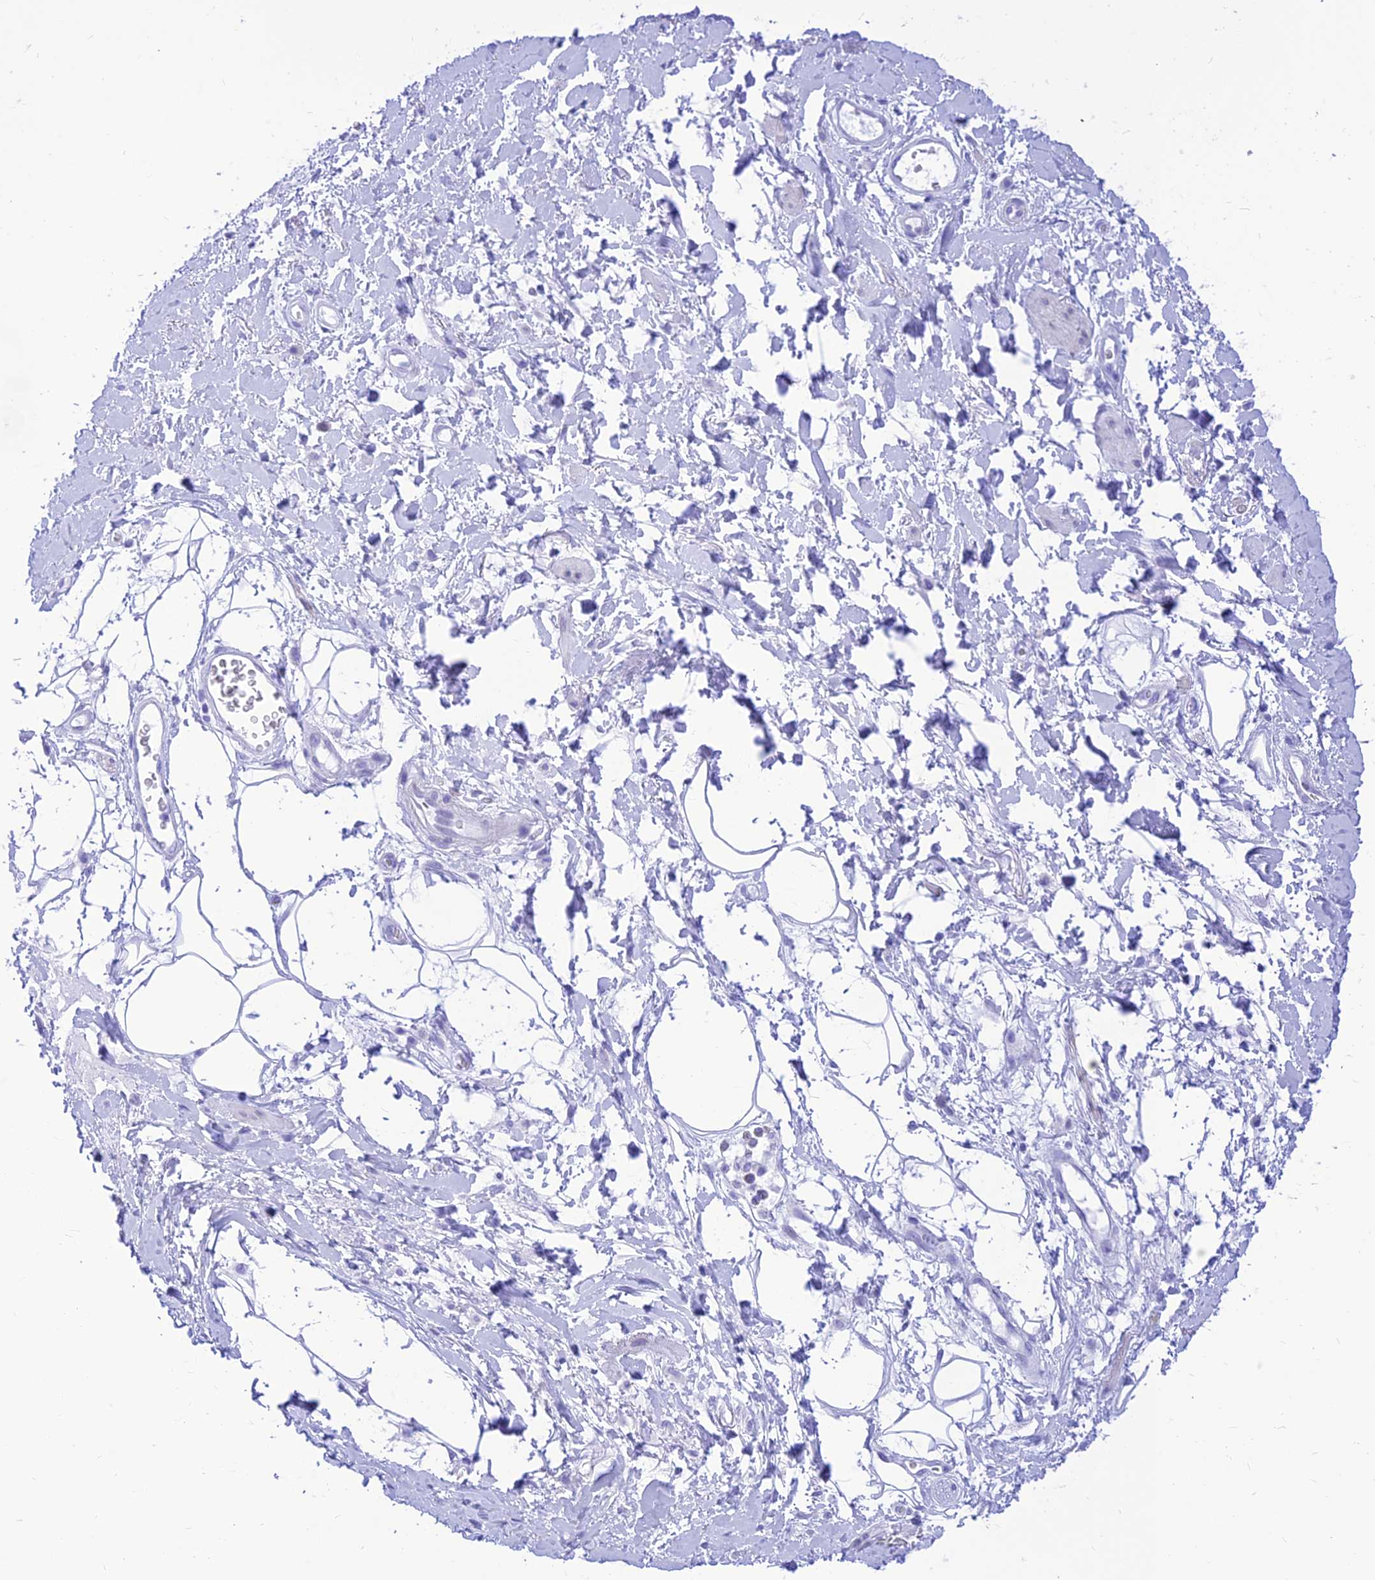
{"staining": {"intensity": "negative", "quantity": "none", "location": "none"}, "tissue": "adipose tissue", "cell_type": "Adipocytes", "image_type": "normal", "snomed": [{"axis": "morphology", "description": "Normal tissue, NOS"}, {"axis": "morphology", "description": "Adenocarcinoma, NOS"}, {"axis": "topography", "description": "Rectum"}, {"axis": "topography", "description": "Vagina"}, {"axis": "topography", "description": "Peripheral nerve tissue"}], "caption": "Adipocytes show no significant protein staining in benign adipose tissue. The staining is performed using DAB (3,3'-diaminobenzidine) brown chromogen with nuclei counter-stained in using hematoxylin.", "gene": "PRNP", "patient": {"sex": "female", "age": 71}}